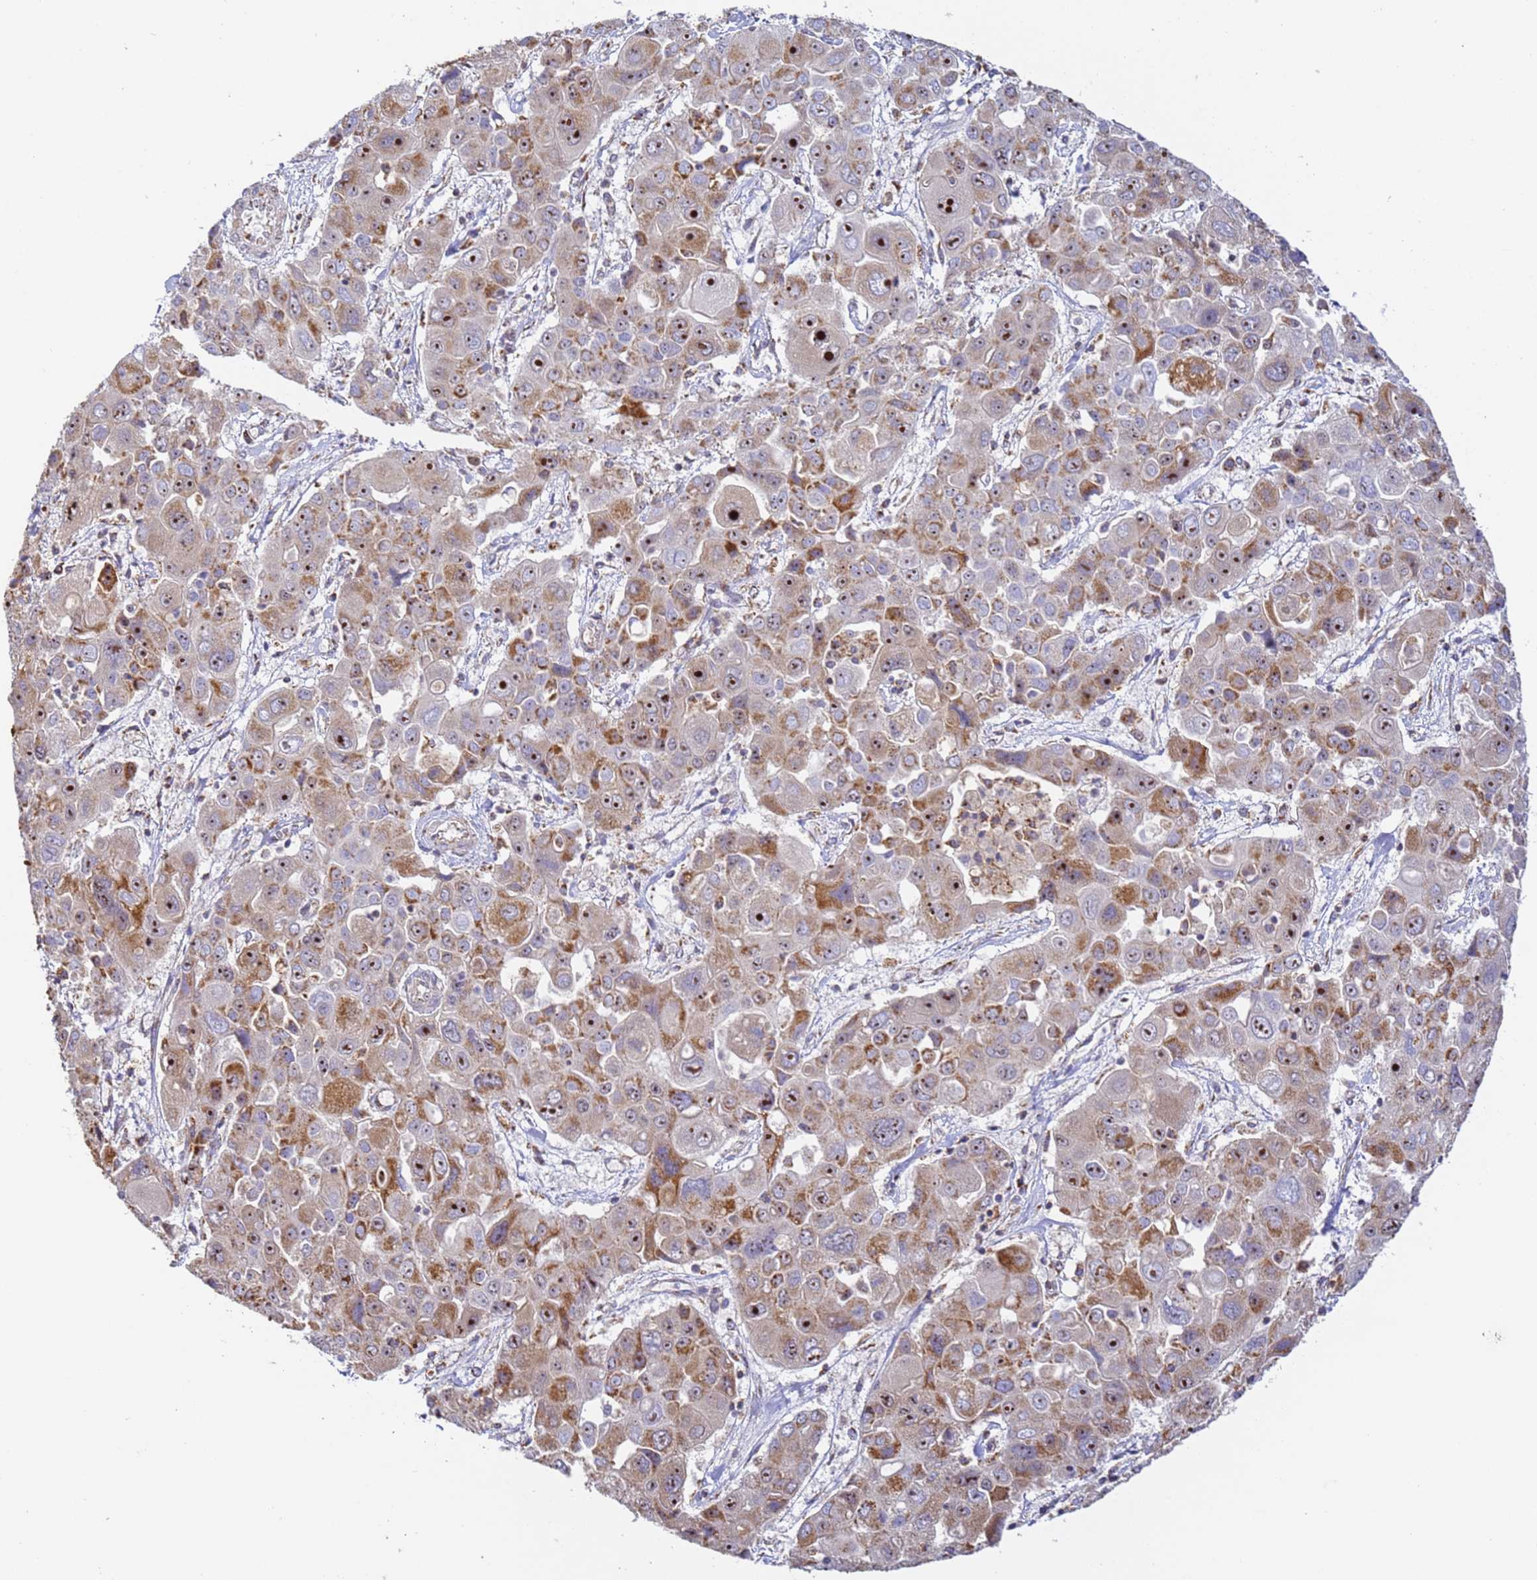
{"staining": {"intensity": "strong", "quantity": "<25%", "location": "cytoplasmic/membranous,nuclear"}, "tissue": "liver cancer", "cell_type": "Tumor cells", "image_type": "cancer", "snomed": [{"axis": "morphology", "description": "Cholangiocarcinoma"}, {"axis": "topography", "description": "Liver"}], "caption": "This is a photomicrograph of IHC staining of liver cholangiocarcinoma, which shows strong positivity in the cytoplasmic/membranous and nuclear of tumor cells.", "gene": "FRG2C", "patient": {"sex": "male", "age": 67}}